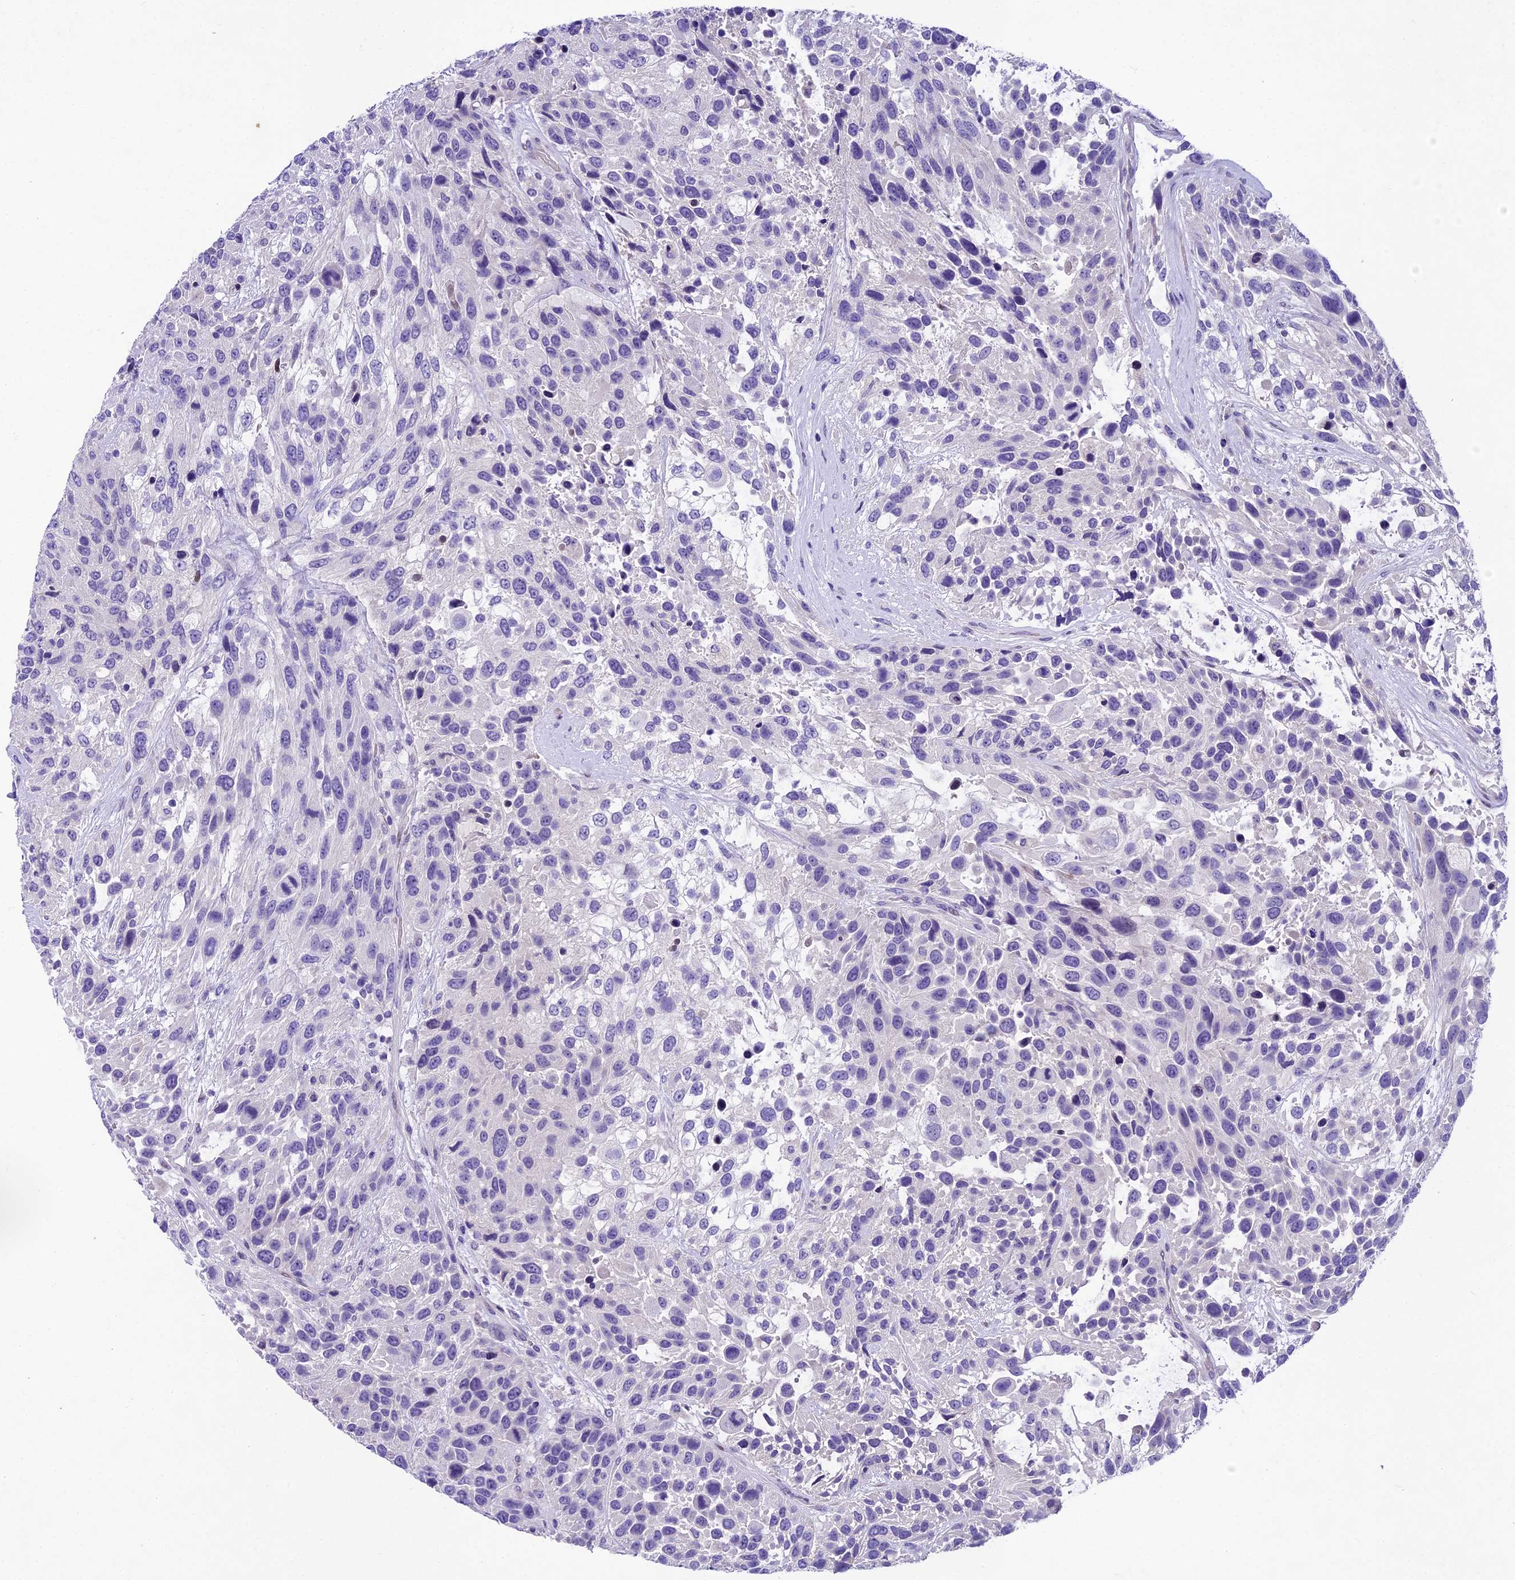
{"staining": {"intensity": "negative", "quantity": "none", "location": "none"}, "tissue": "urothelial cancer", "cell_type": "Tumor cells", "image_type": "cancer", "snomed": [{"axis": "morphology", "description": "Urothelial carcinoma, High grade"}, {"axis": "topography", "description": "Urinary bladder"}], "caption": "Urothelial cancer was stained to show a protein in brown. There is no significant staining in tumor cells.", "gene": "IFT140", "patient": {"sex": "female", "age": 70}}